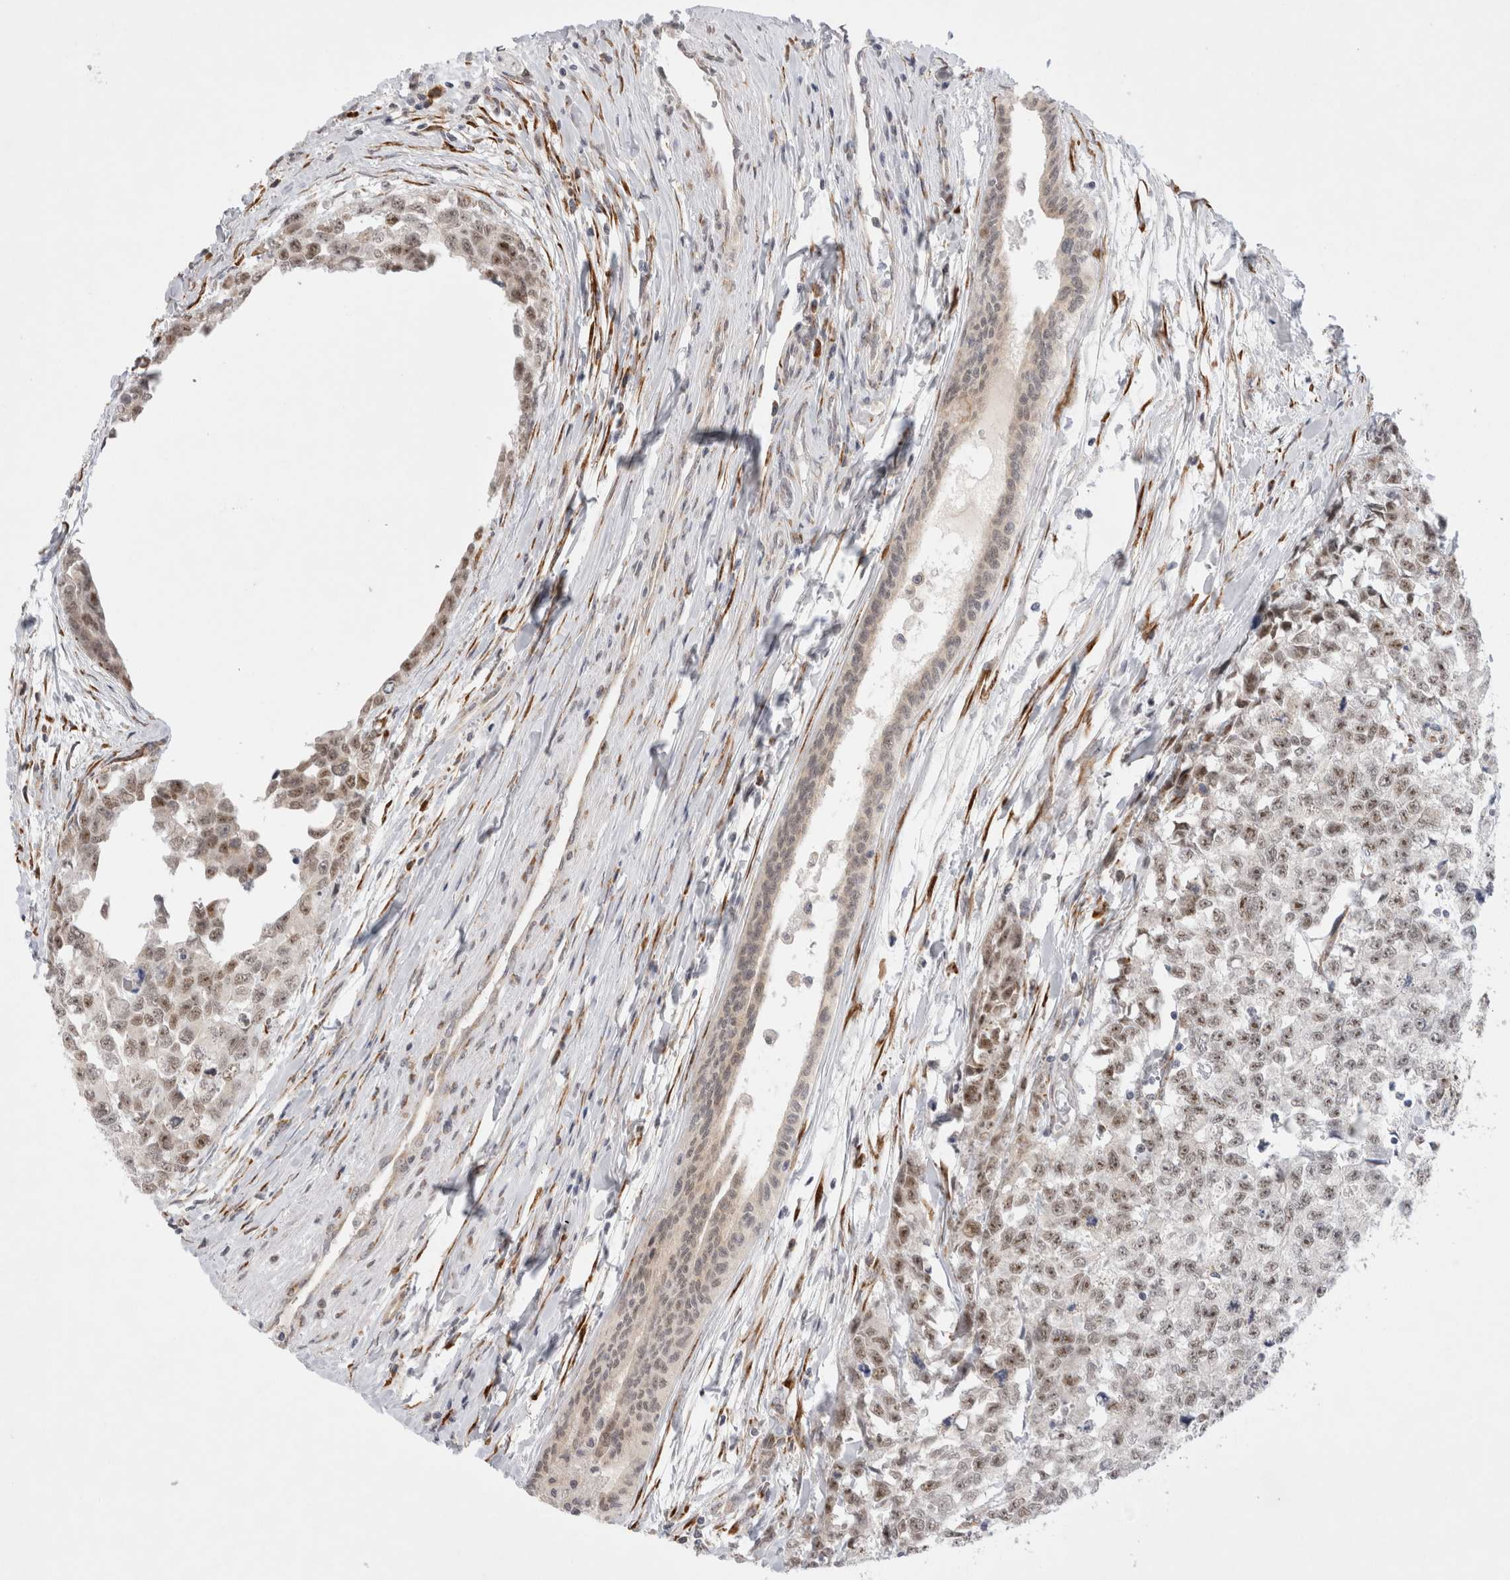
{"staining": {"intensity": "moderate", "quantity": ">75%", "location": "nuclear"}, "tissue": "testis cancer", "cell_type": "Tumor cells", "image_type": "cancer", "snomed": [{"axis": "morphology", "description": "Carcinoma, Embryonal, NOS"}, {"axis": "topography", "description": "Testis"}], "caption": "Brown immunohistochemical staining in embryonal carcinoma (testis) shows moderate nuclear positivity in about >75% of tumor cells.", "gene": "TRMT1L", "patient": {"sex": "male", "age": 28}}